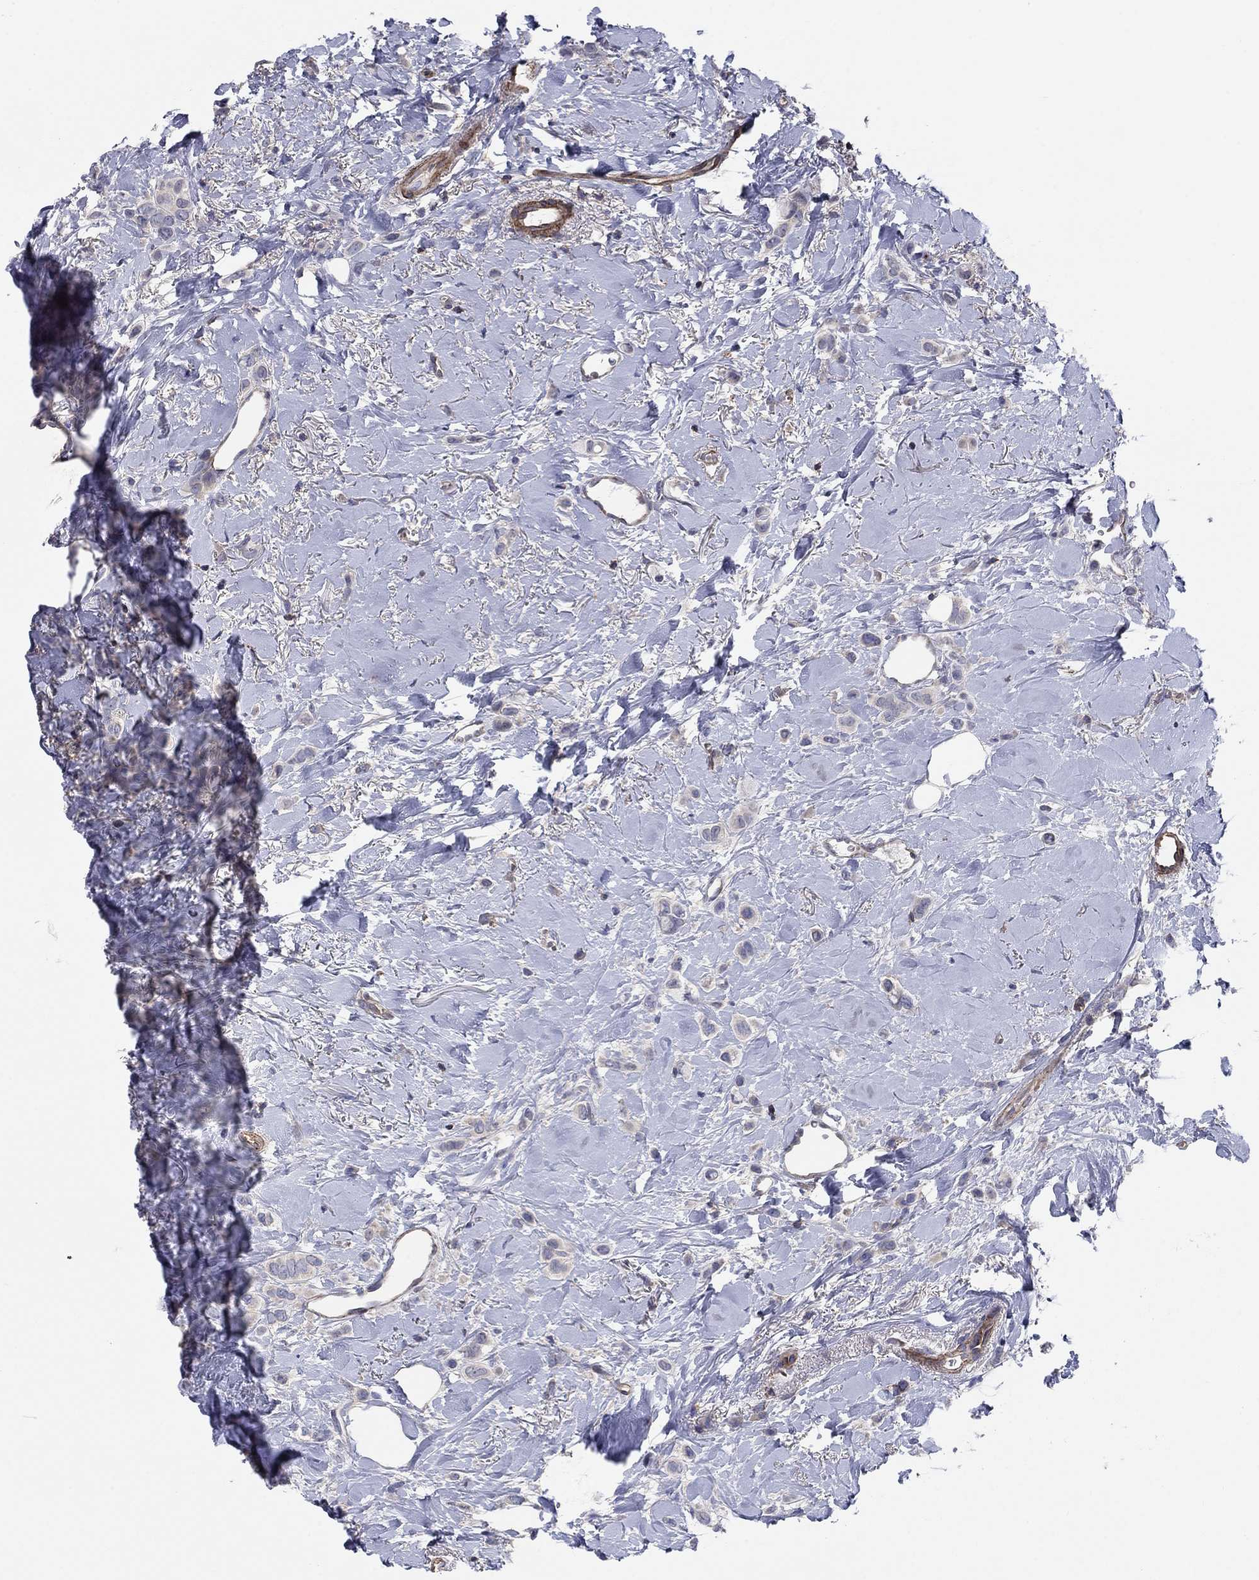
{"staining": {"intensity": "negative", "quantity": "none", "location": "none"}, "tissue": "breast cancer", "cell_type": "Tumor cells", "image_type": "cancer", "snomed": [{"axis": "morphology", "description": "Lobular carcinoma"}, {"axis": "topography", "description": "Breast"}], "caption": "Lobular carcinoma (breast) was stained to show a protein in brown. There is no significant expression in tumor cells. (Stains: DAB immunohistochemistry (IHC) with hematoxylin counter stain, Microscopy: brightfield microscopy at high magnification).", "gene": "PSD4", "patient": {"sex": "female", "age": 66}}